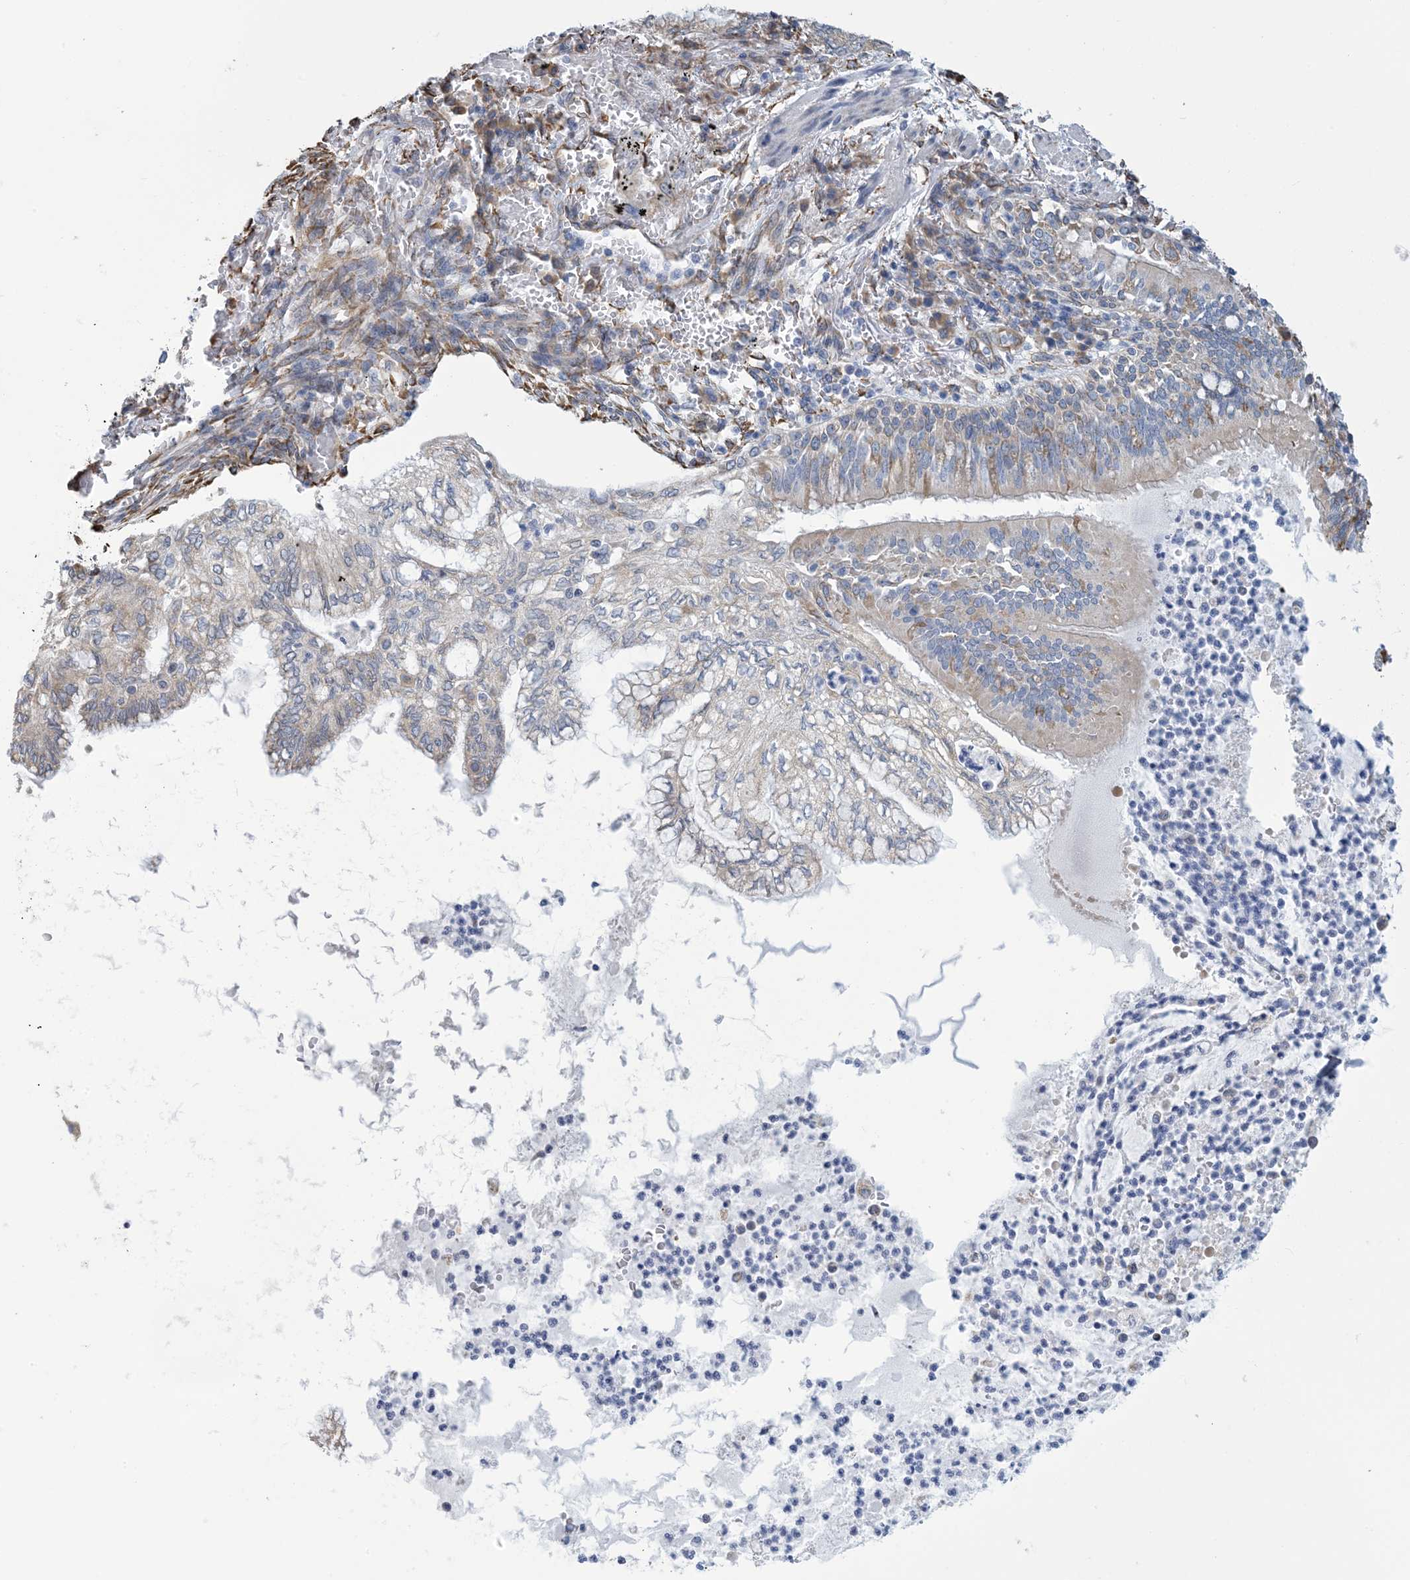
{"staining": {"intensity": "negative", "quantity": "none", "location": "none"}, "tissue": "lung cancer", "cell_type": "Tumor cells", "image_type": "cancer", "snomed": [{"axis": "morphology", "description": "Adenocarcinoma, NOS"}, {"axis": "topography", "description": "Lung"}], "caption": "High magnification brightfield microscopy of lung adenocarcinoma stained with DAB (3,3'-diaminobenzidine) (brown) and counterstained with hematoxylin (blue): tumor cells show no significant expression.", "gene": "CCDC14", "patient": {"sex": "female", "age": 70}}